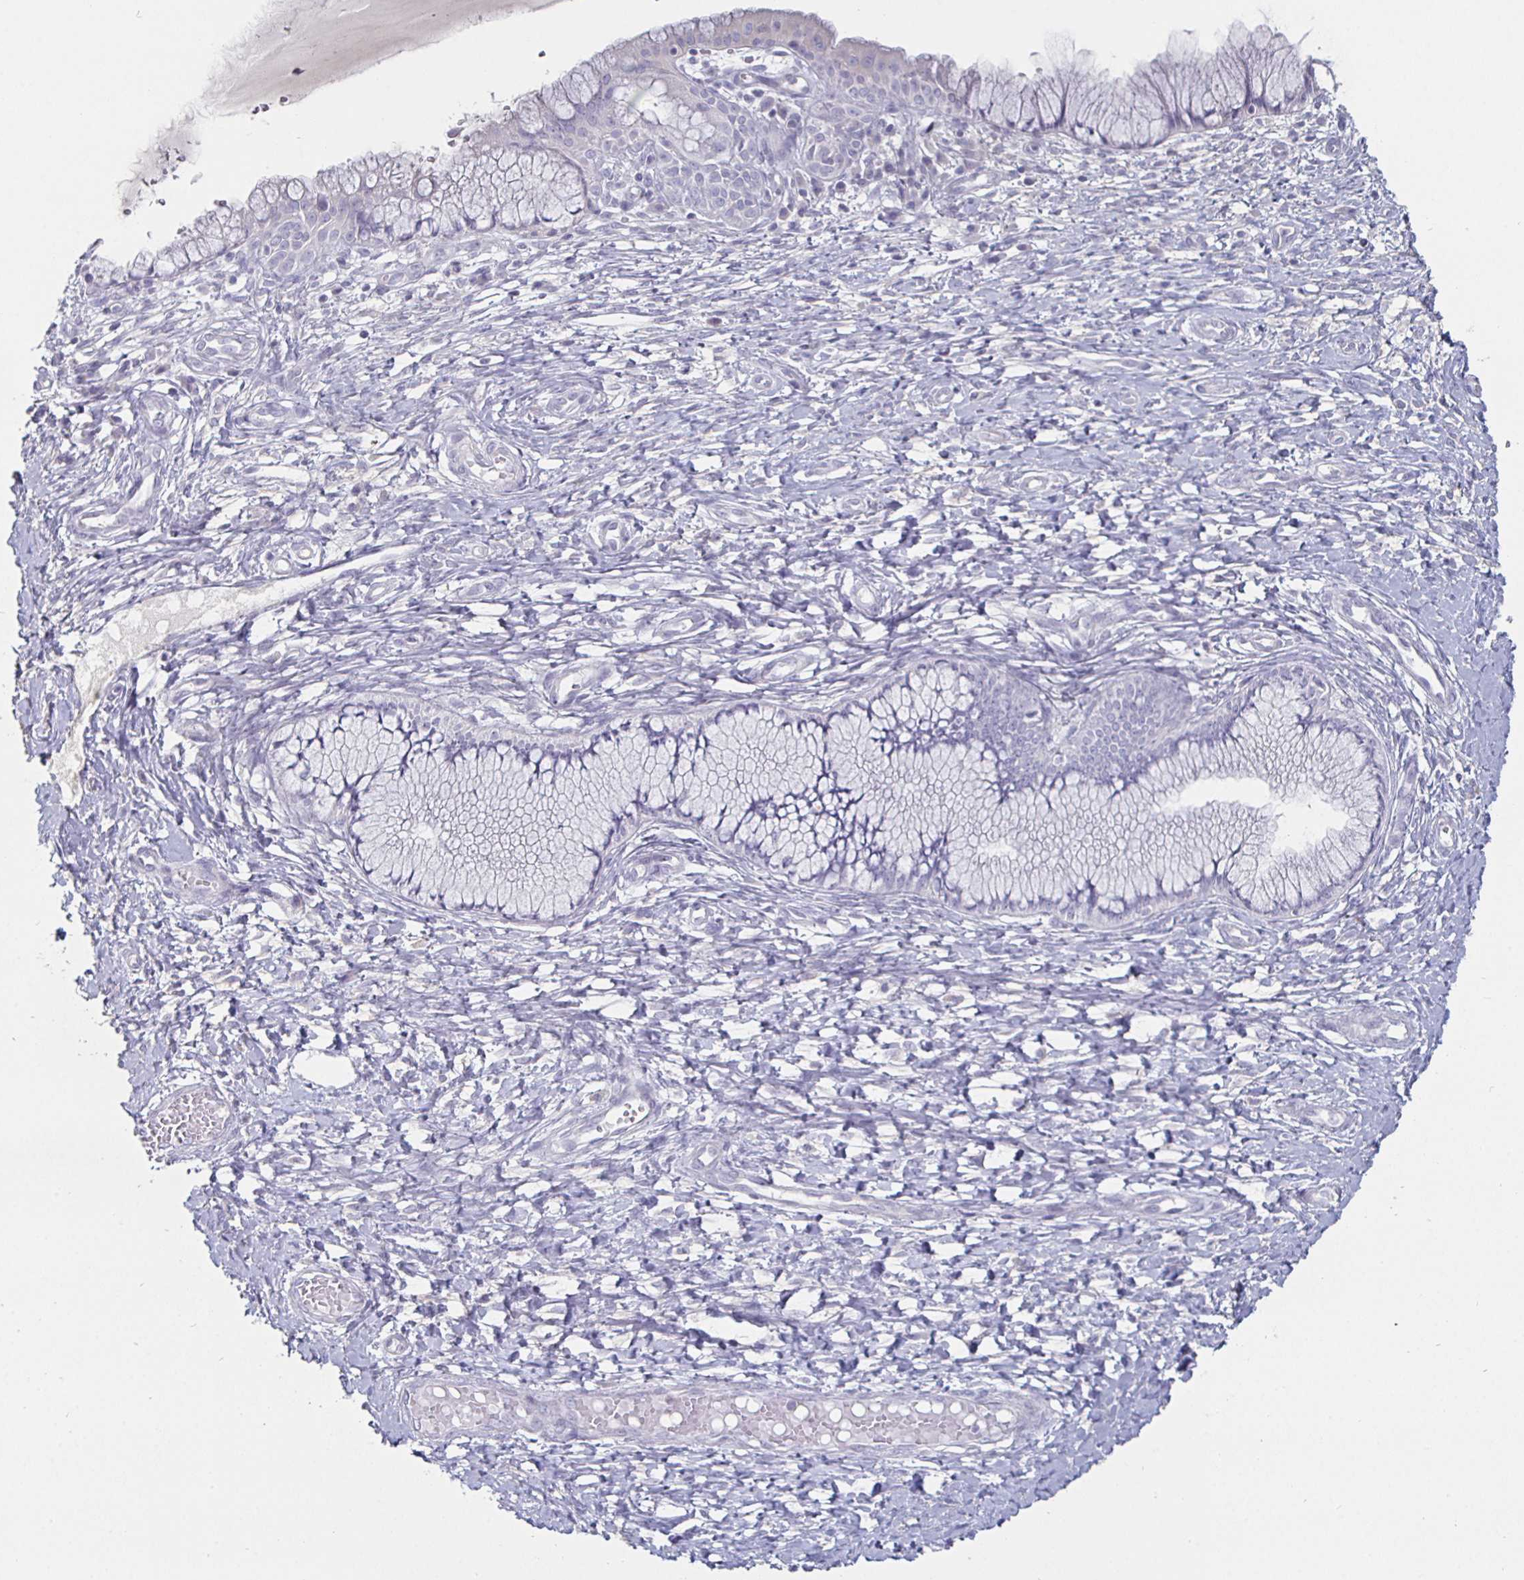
{"staining": {"intensity": "negative", "quantity": "none", "location": "none"}, "tissue": "cervix", "cell_type": "Glandular cells", "image_type": "normal", "snomed": [{"axis": "morphology", "description": "Normal tissue, NOS"}, {"axis": "topography", "description": "Cervix"}], "caption": "The image demonstrates no staining of glandular cells in normal cervix. (DAB immunohistochemistry, high magnification).", "gene": "ENPP1", "patient": {"sex": "female", "age": 37}}